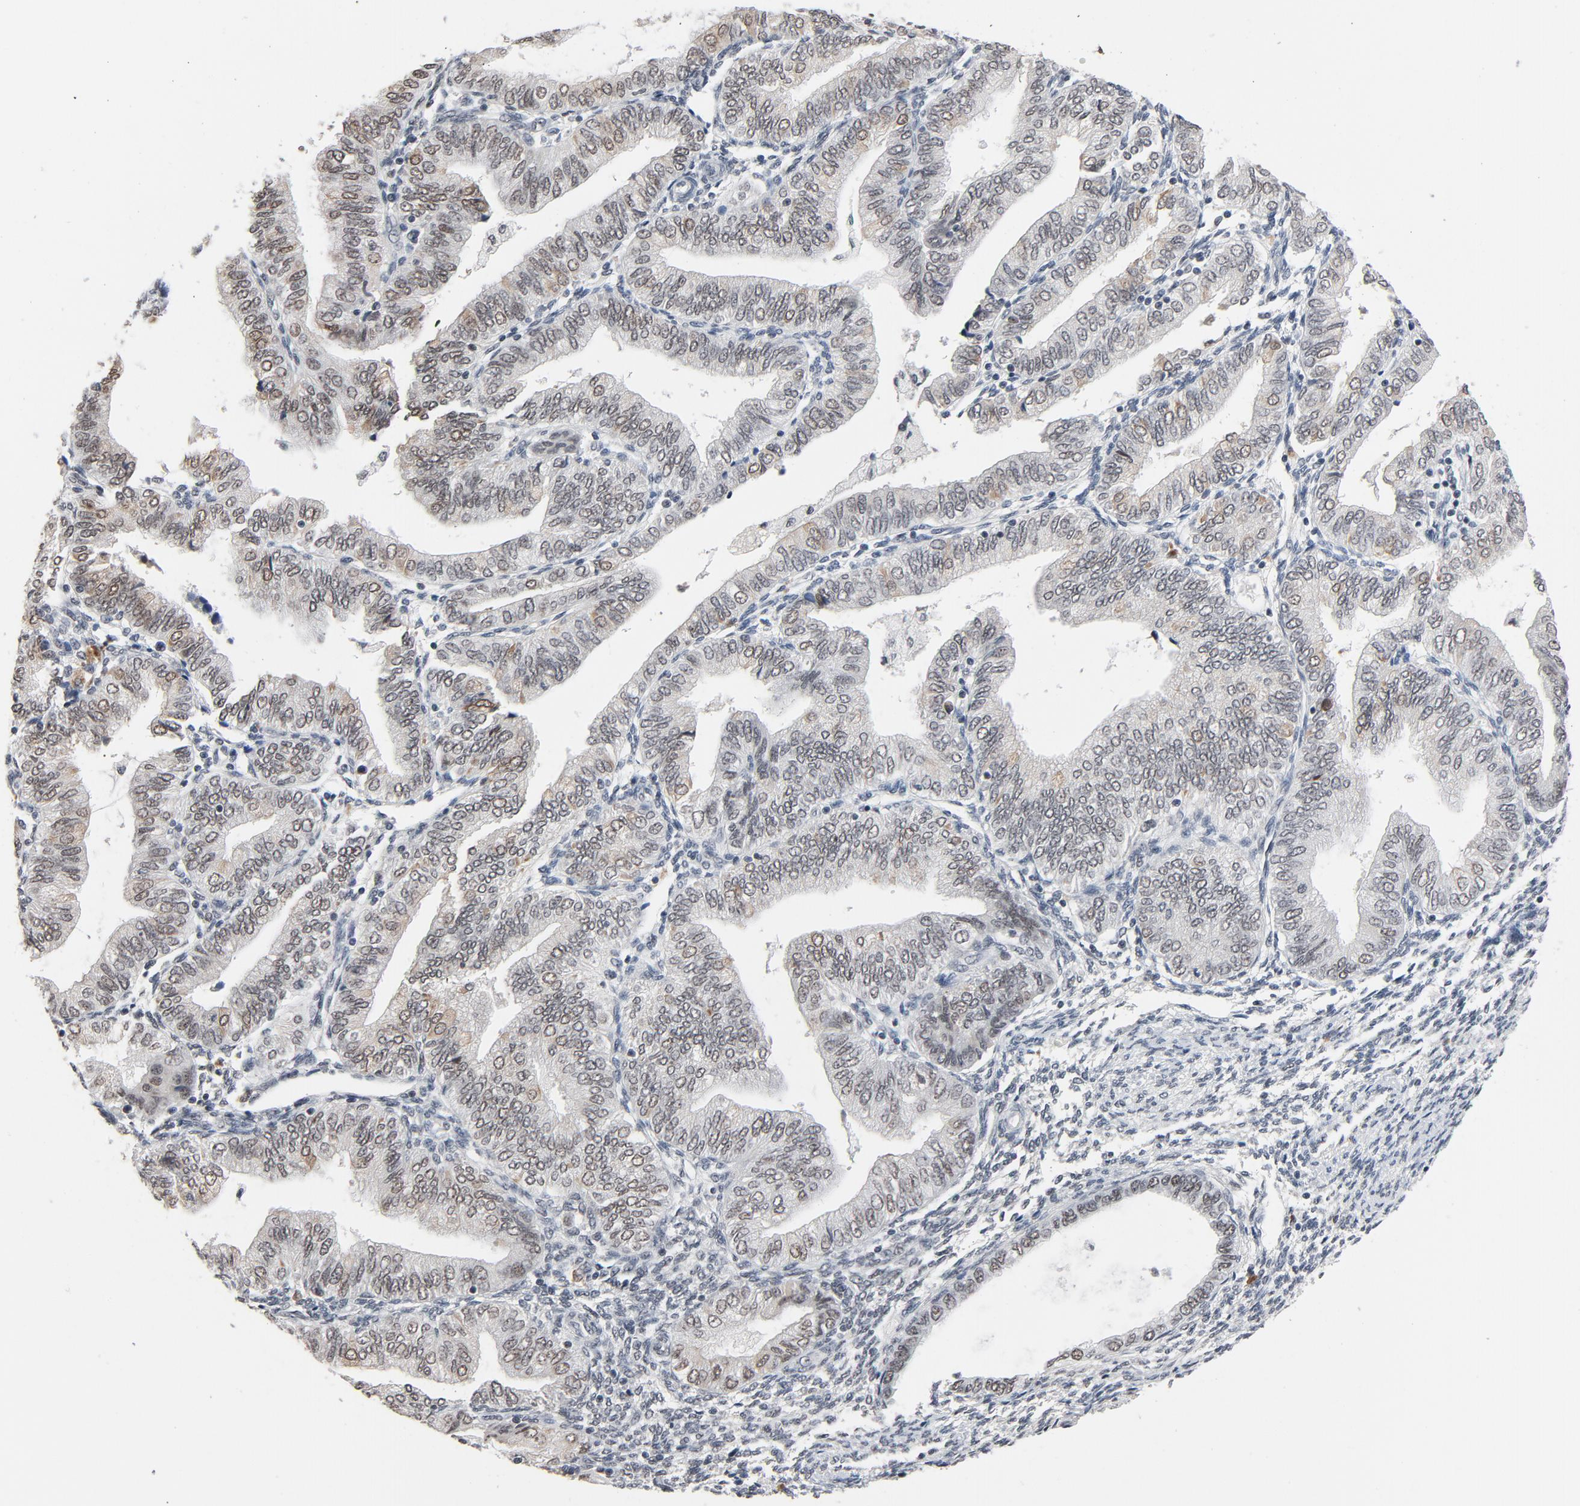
{"staining": {"intensity": "moderate", "quantity": "25%-75%", "location": "cytoplasmic/membranous,nuclear"}, "tissue": "endometrial cancer", "cell_type": "Tumor cells", "image_type": "cancer", "snomed": [{"axis": "morphology", "description": "Adenocarcinoma, NOS"}, {"axis": "topography", "description": "Endometrium"}], "caption": "Protein expression analysis of human adenocarcinoma (endometrial) reveals moderate cytoplasmic/membranous and nuclear staining in approximately 25%-75% of tumor cells.", "gene": "MRE11", "patient": {"sex": "female", "age": 51}}